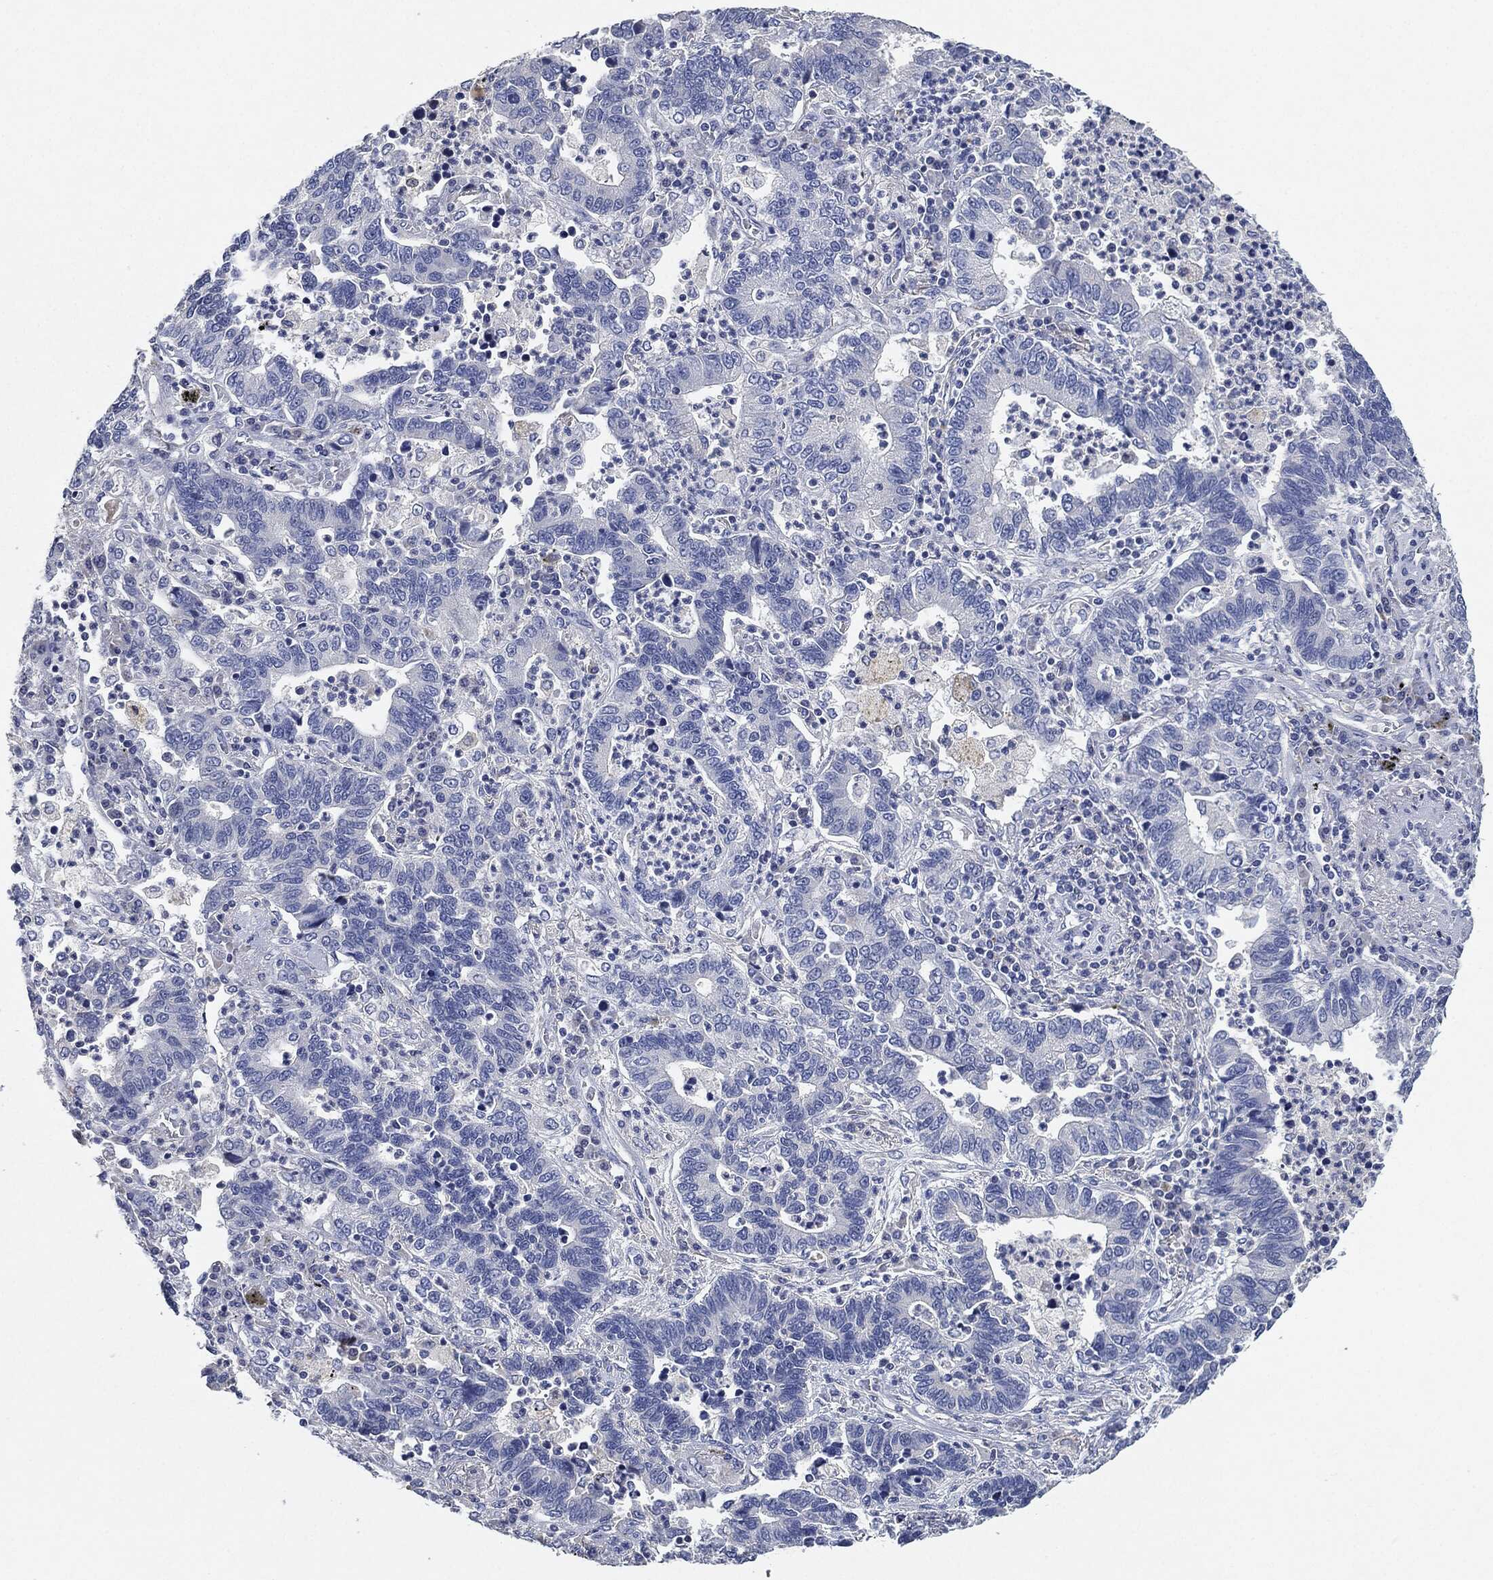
{"staining": {"intensity": "negative", "quantity": "none", "location": "none"}, "tissue": "lung cancer", "cell_type": "Tumor cells", "image_type": "cancer", "snomed": [{"axis": "morphology", "description": "Adenocarcinoma, NOS"}, {"axis": "topography", "description": "Lung"}], "caption": "A micrograph of adenocarcinoma (lung) stained for a protein reveals no brown staining in tumor cells. The staining is performed using DAB (3,3'-diaminobenzidine) brown chromogen with nuclei counter-stained in using hematoxylin.", "gene": "NTRK1", "patient": {"sex": "female", "age": 57}}